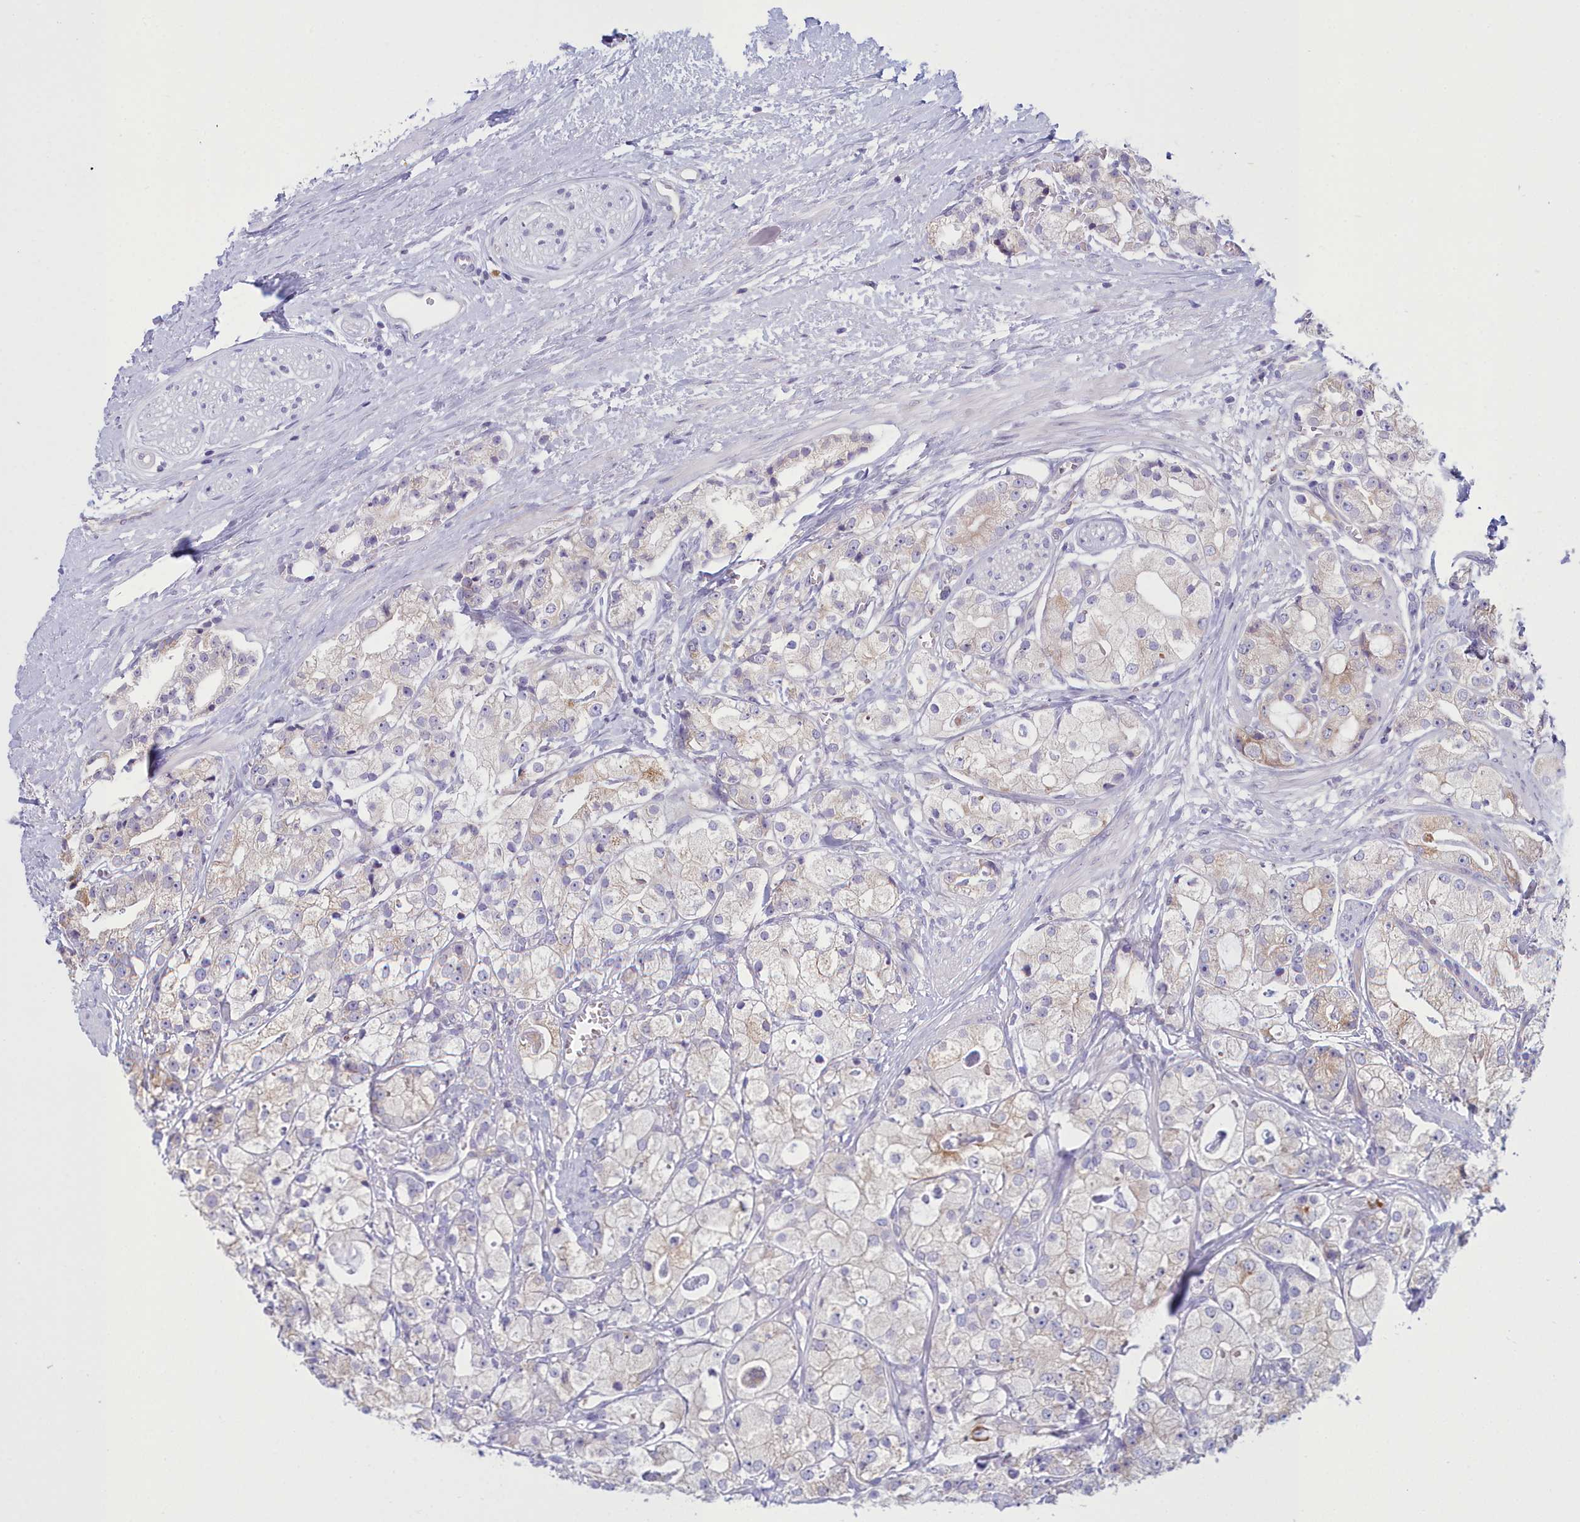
{"staining": {"intensity": "weak", "quantity": "<25%", "location": "cytoplasmic/membranous"}, "tissue": "prostate cancer", "cell_type": "Tumor cells", "image_type": "cancer", "snomed": [{"axis": "morphology", "description": "Adenocarcinoma, High grade"}, {"axis": "topography", "description": "Prostate"}], "caption": "This is a micrograph of immunohistochemistry staining of prostate cancer (high-grade adenocarcinoma), which shows no staining in tumor cells. (Brightfield microscopy of DAB (3,3'-diaminobenzidine) immunohistochemistry (IHC) at high magnification).", "gene": "HM13", "patient": {"sex": "male", "age": 71}}